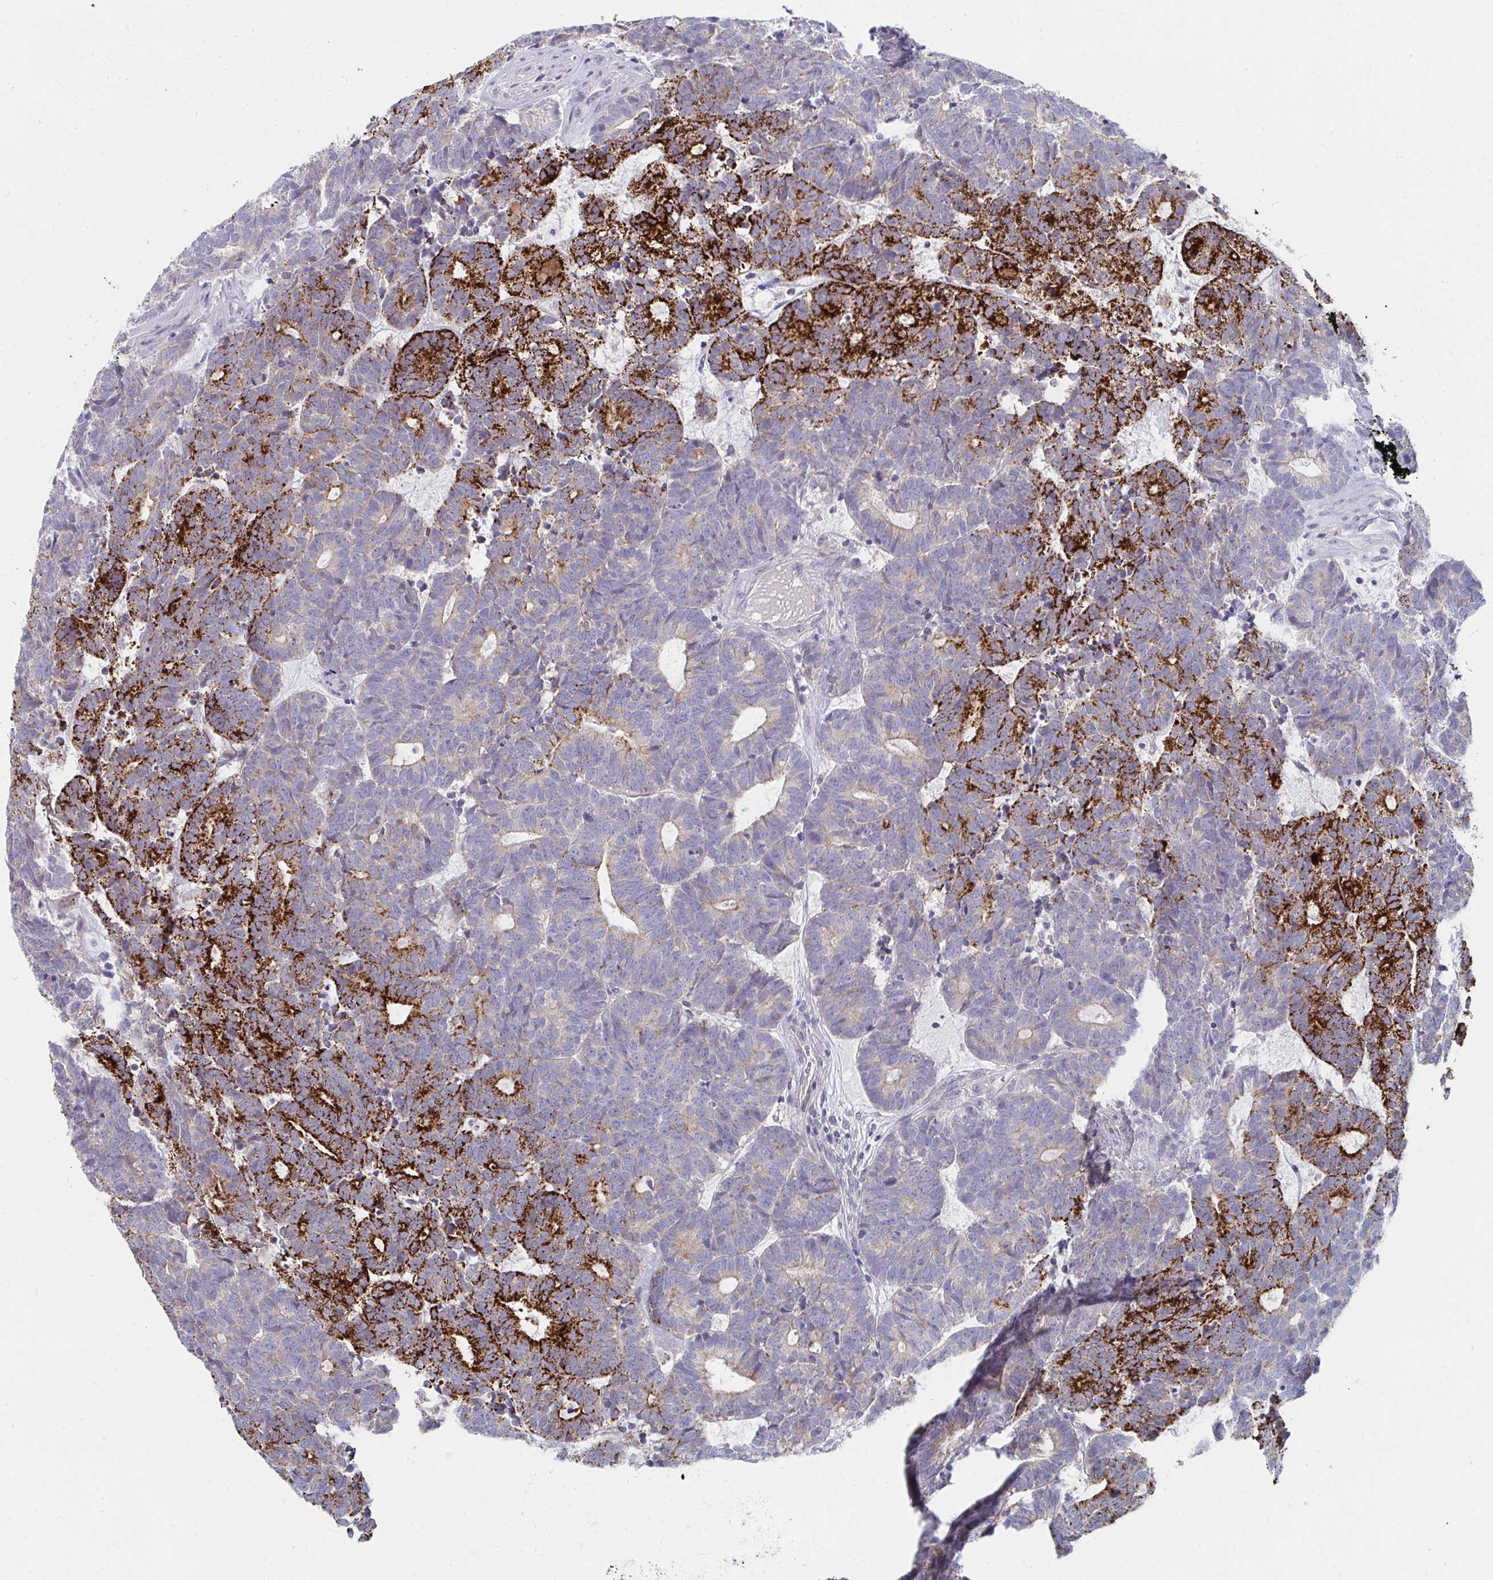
{"staining": {"intensity": "strong", "quantity": "25%-75%", "location": "cytoplasmic/membranous"}, "tissue": "head and neck cancer", "cell_type": "Tumor cells", "image_type": "cancer", "snomed": [{"axis": "morphology", "description": "Adenocarcinoma, NOS"}, {"axis": "topography", "description": "Head-Neck"}], "caption": "Immunohistochemical staining of human head and neck adenocarcinoma demonstrates high levels of strong cytoplasmic/membranous expression in approximately 25%-75% of tumor cells. Nuclei are stained in blue.", "gene": "VWDE", "patient": {"sex": "female", "age": 81}}